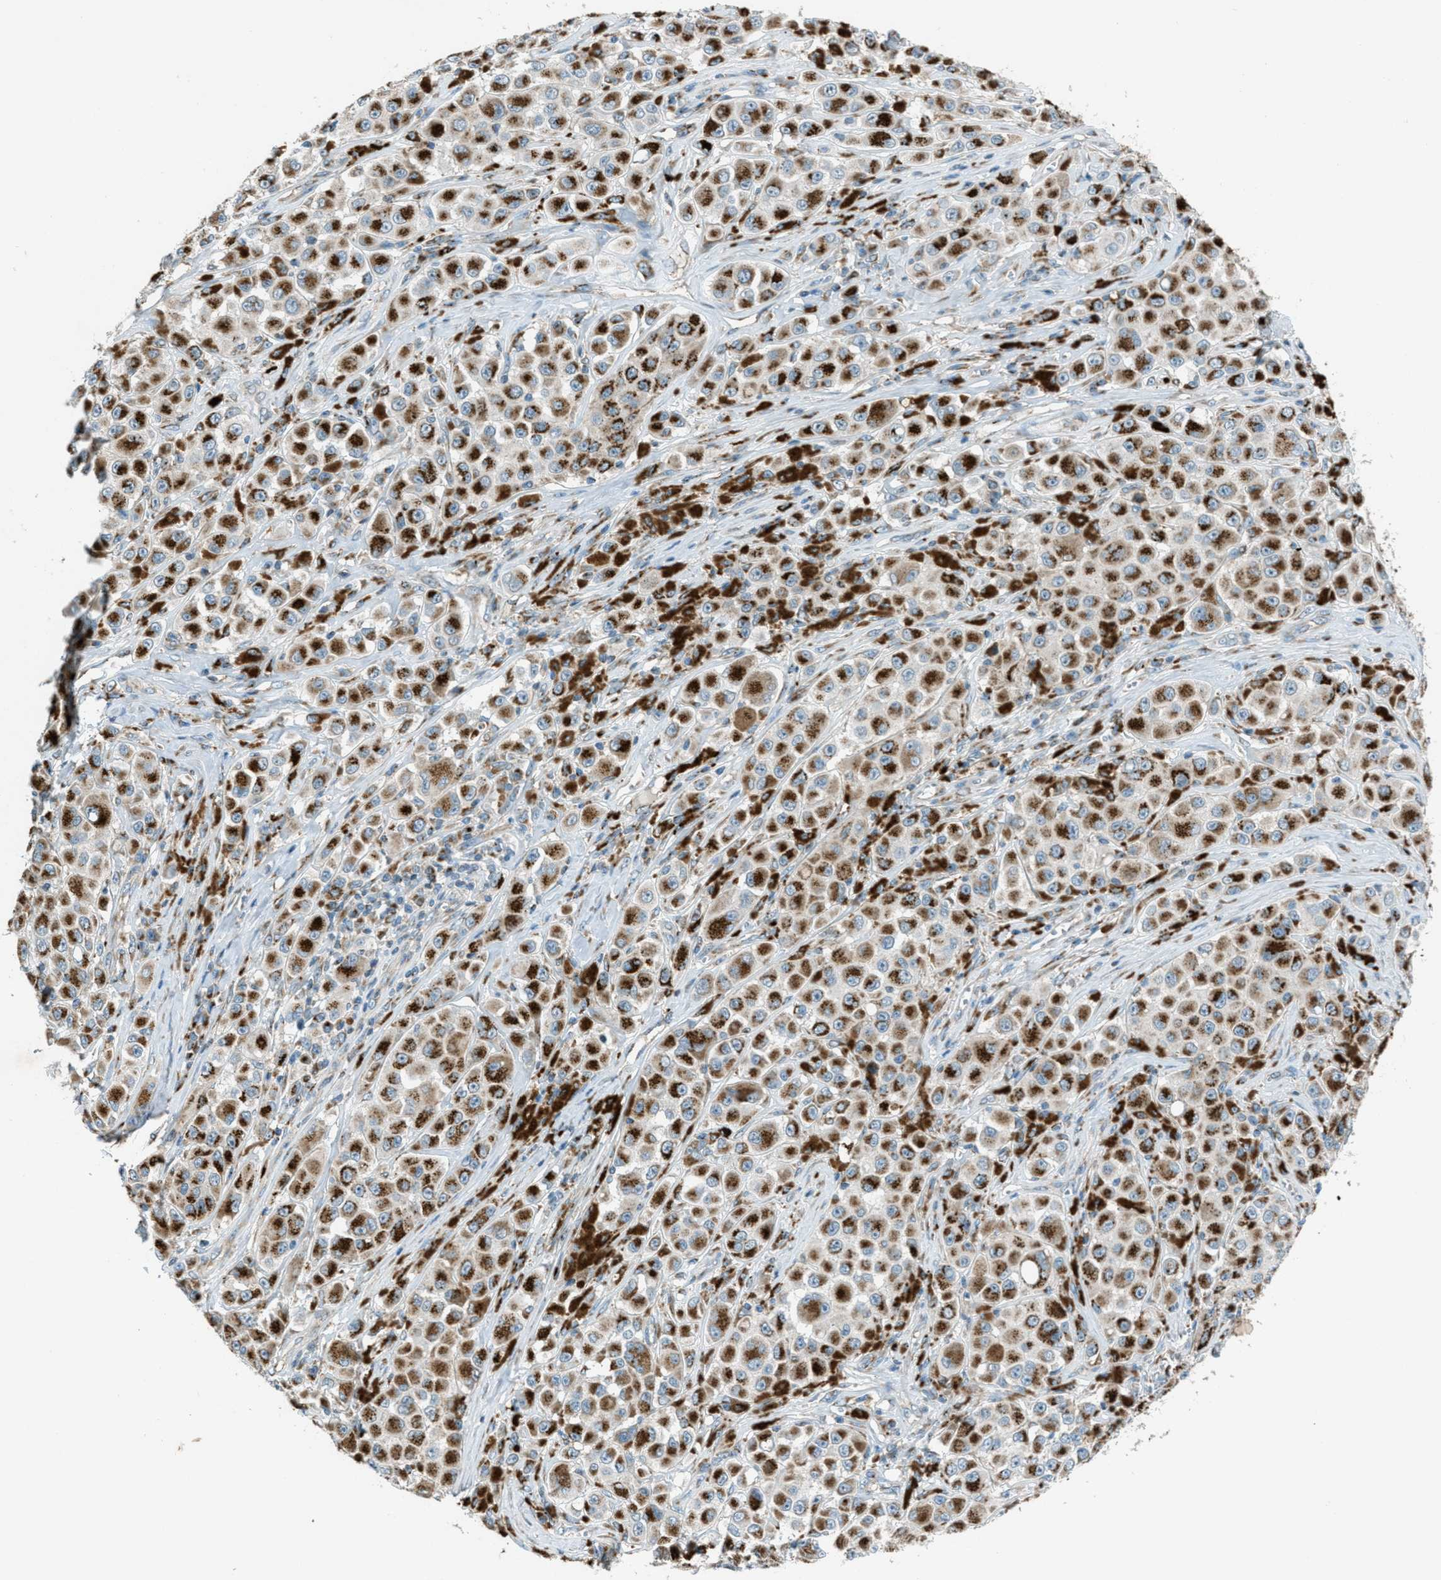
{"staining": {"intensity": "moderate", "quantity": ">75%", "location": "cytoplasmic/membranous"}, "tissue": "melanoma", "cell_type": "Tumor cells", "image_type": "cancer", "snomed": [{"axis": "morphology", "description": "Malignant melanoma, NOS"}, {"axis": "topography", "description": "Skin"}], "caption": "Immunohistochemistry (IHC) staining of malignant melanoma, which reveals medium levels of moderate cytoplasmic/membranous staining in about >75% of tumor cells indicating moderate cytoplasmic/membranous protein expression. The staining was performed using DAB (3,3'-diaminobenzidine) (brown) for protein detection and nuclei were counterstained in hematoxylin (blue).", "gene": "BCKDK", "patient": {"sex": "male", "age": 84}}